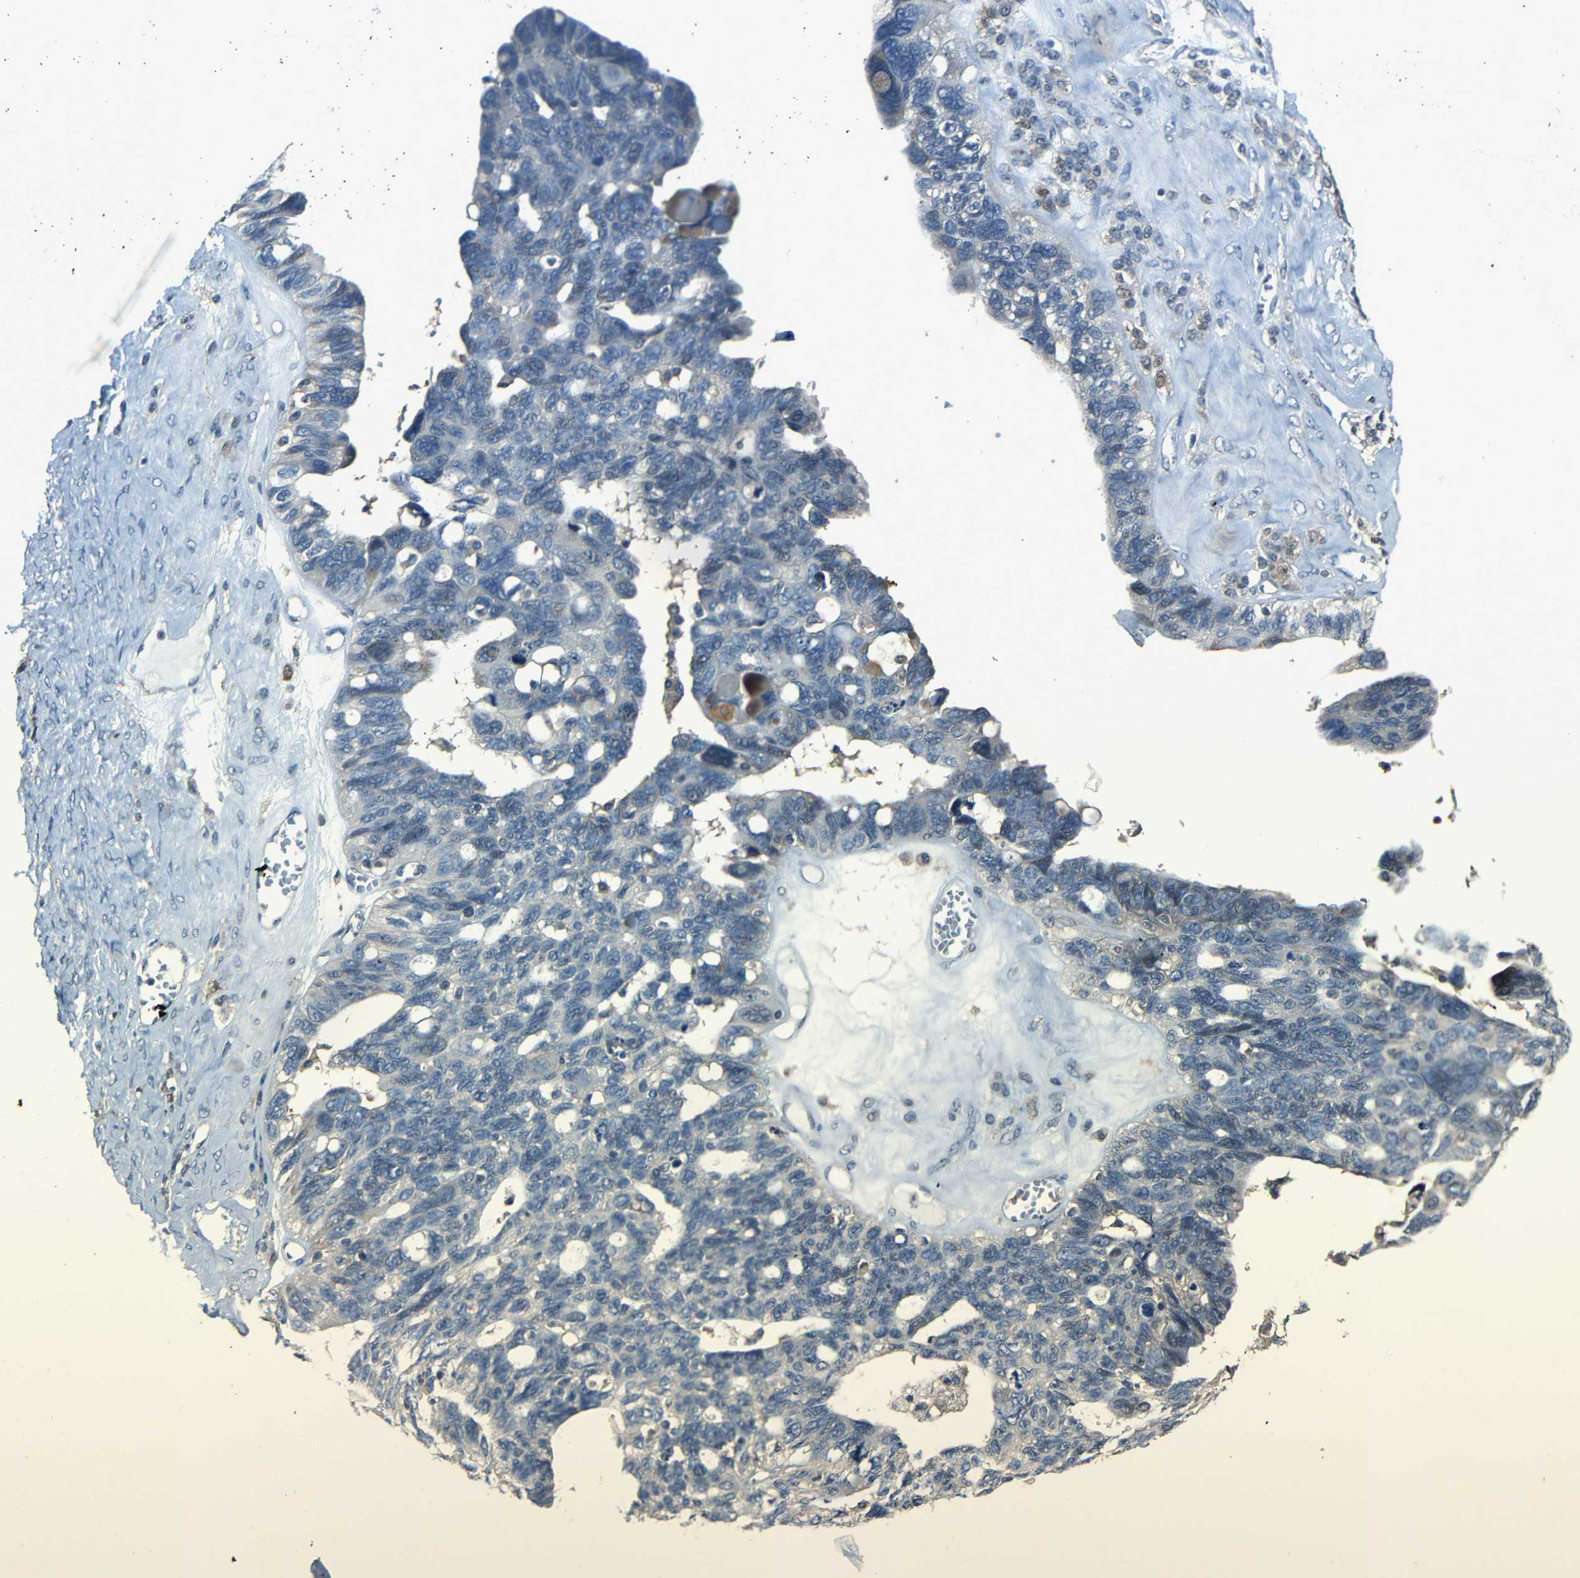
{"staining": {"intensity": "negative", "quantity": "none", "location": "none"}, "tissue": "ovarian cancer", "cell_type": "Tumor cells", "image_type": "cancer", "snomed": [{"axis": "morphology", "description": "Cystadenocarcinoma, serous, NOS"}, {"axis": "topography", "description": "Ovary"}], "caption": "Protein analysis of ovarian cancer shows no significant positivity in tumor cells.", "gene": "SLA", "patient": {"sex": "female", "age": 79}}